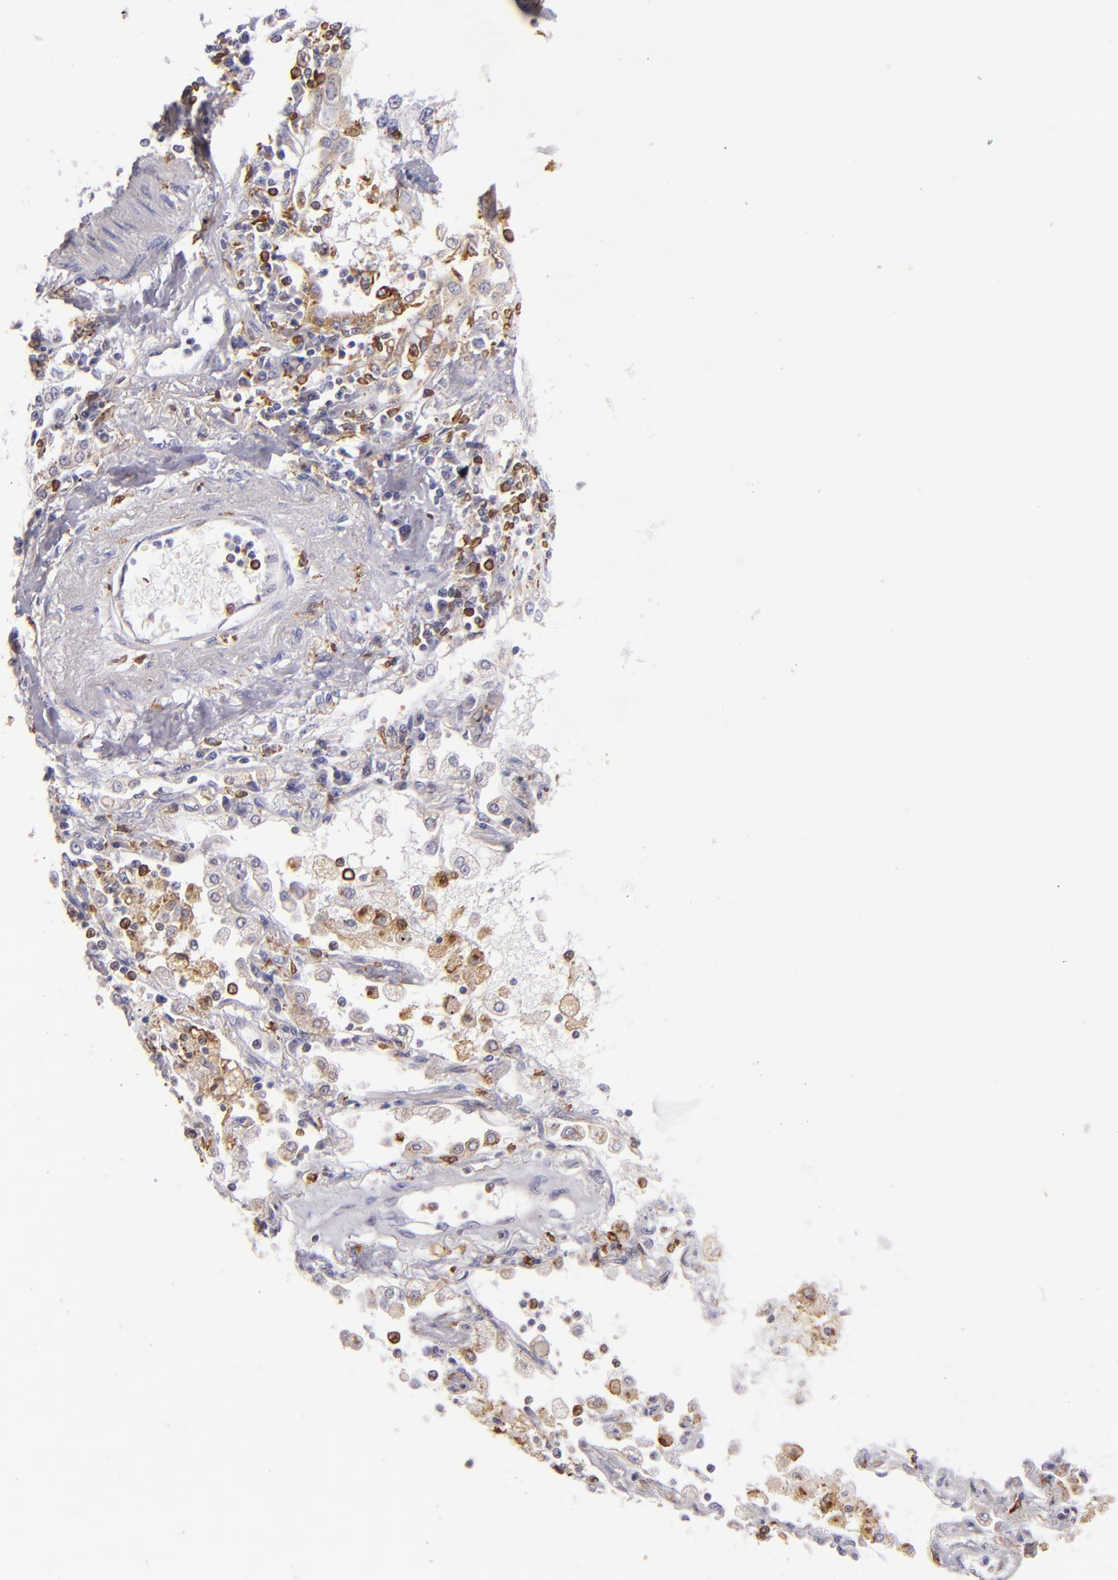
{"staining": {"intensity": "moderate", "quantity": "<25%", "location": "cytoplasmic/membranous"}, "tissue": "lung cancer", "cell_type": "Tumor cells", "image_type": "cancer", "snomed": [{"axis": "morphology", "description": "Squamous cell carcinoma, NOS"}, {"axis": "topography", "description": "Lung"}], "caption": "DAB immunohistochemical staining of squamous cell carcinoma (lung) shows moderate cytoplasmic/membranous protein expression in approximately <25% of tumor cells. (Stains: DAB (3,3'-diaminobenzidine) in brown, nuclei in blue, Microscopy: brightfield microscopy at high magnification).", "gene": "CD74", "patient": {"sex": "male", "age": 75}}